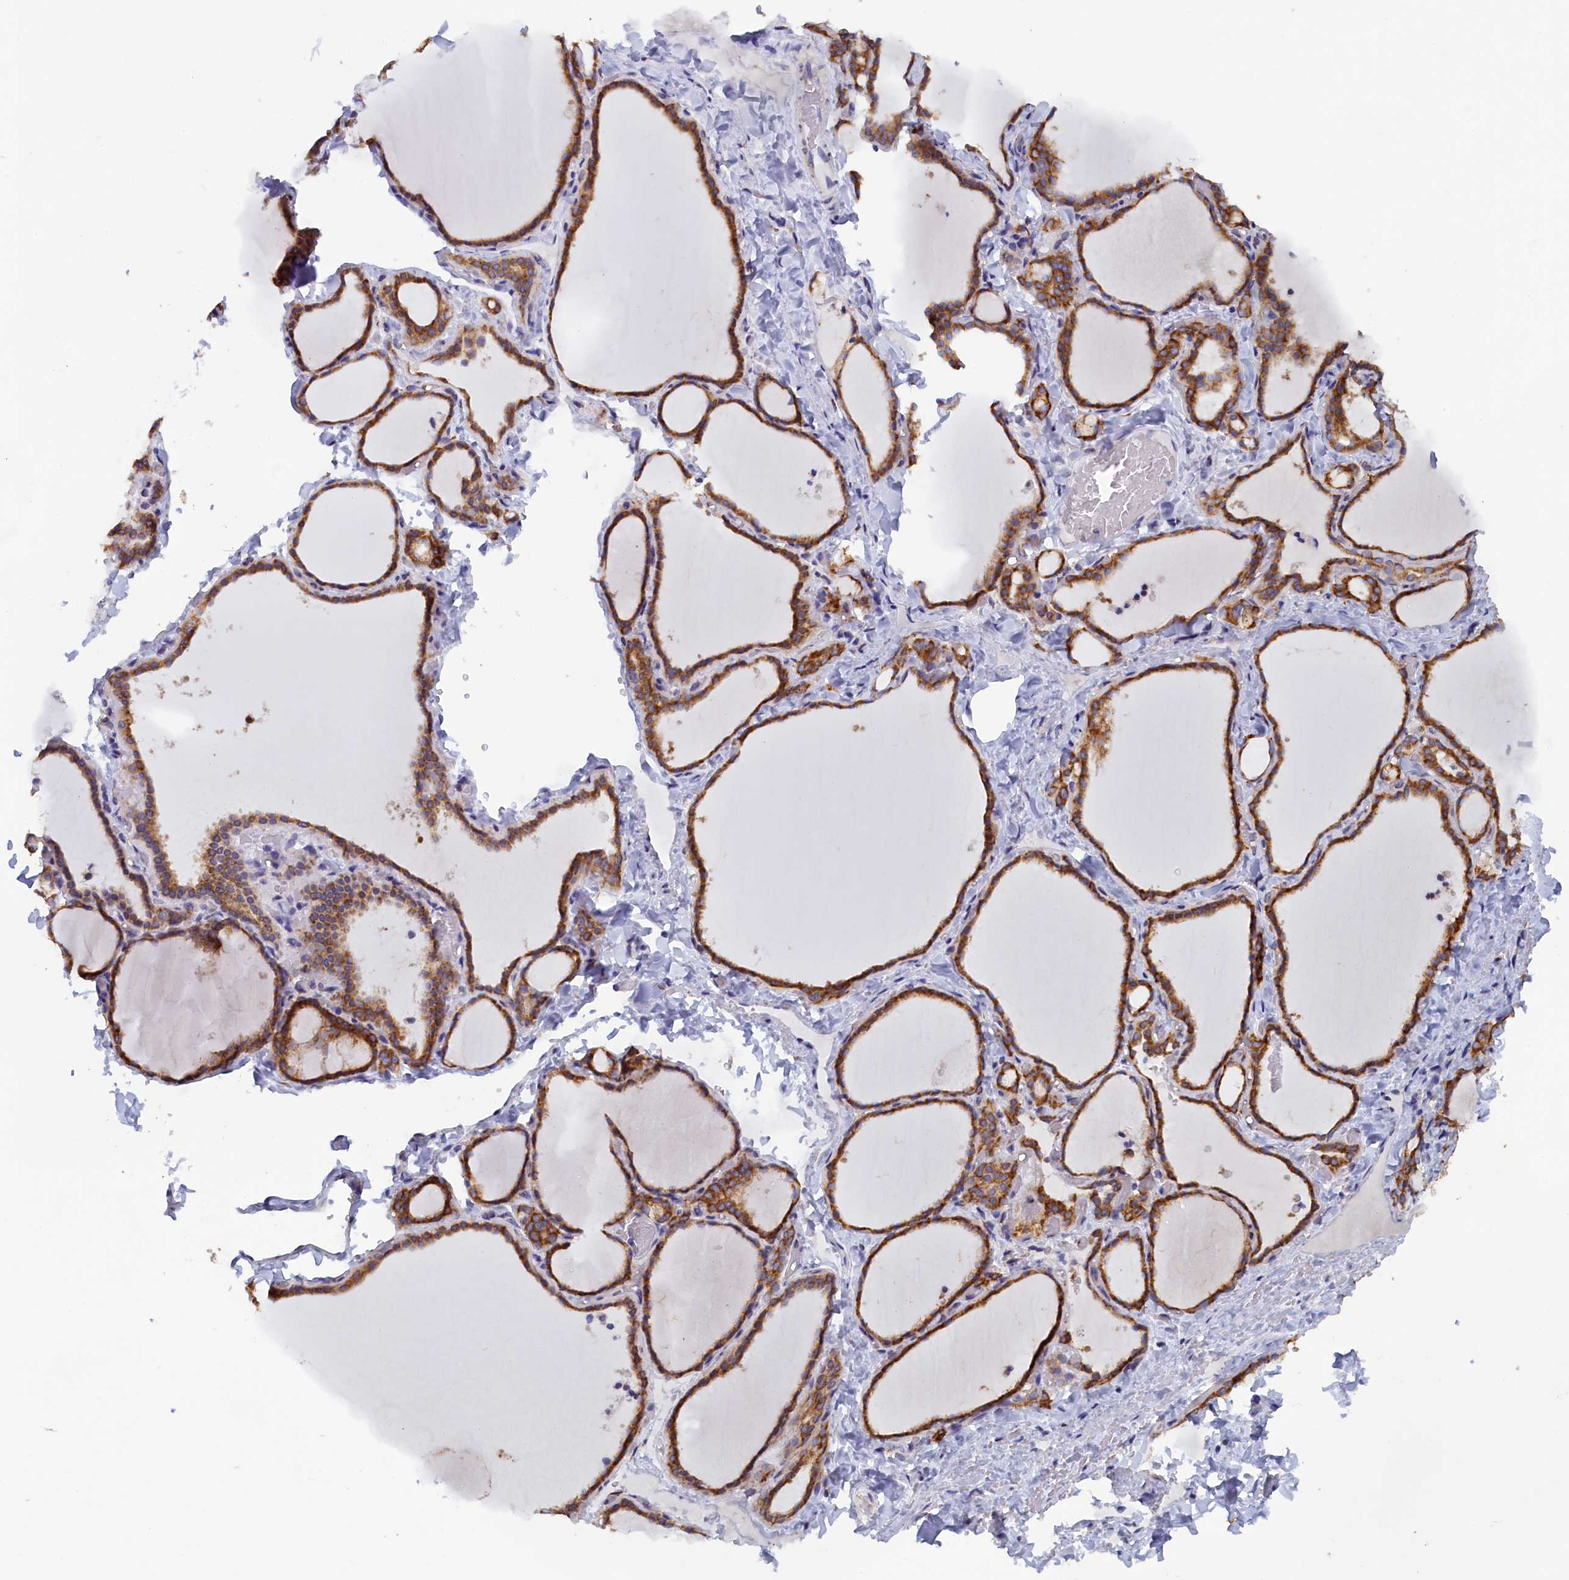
{"staining": {"intensity": "moderate", "quantity": ">75%", "location": "cytoplasmic/membranous"}, "tissue": "thyroid gland", "cell_type": "Glandular cells", "image_type": "normal", "snomed": [{"axis": "morphology", "description": "Normal tissue, NOS"}, {"axis": "topography", "description": "Thyroid gland"}], "caption": "A medium amount of moderate cytoplasmic/membranous staining is seen in approximately >75% of glandular cells in unremarkable thyroid gland.", "gene": "CCDC68", "patient": {"sex": "female", "age": 22}}